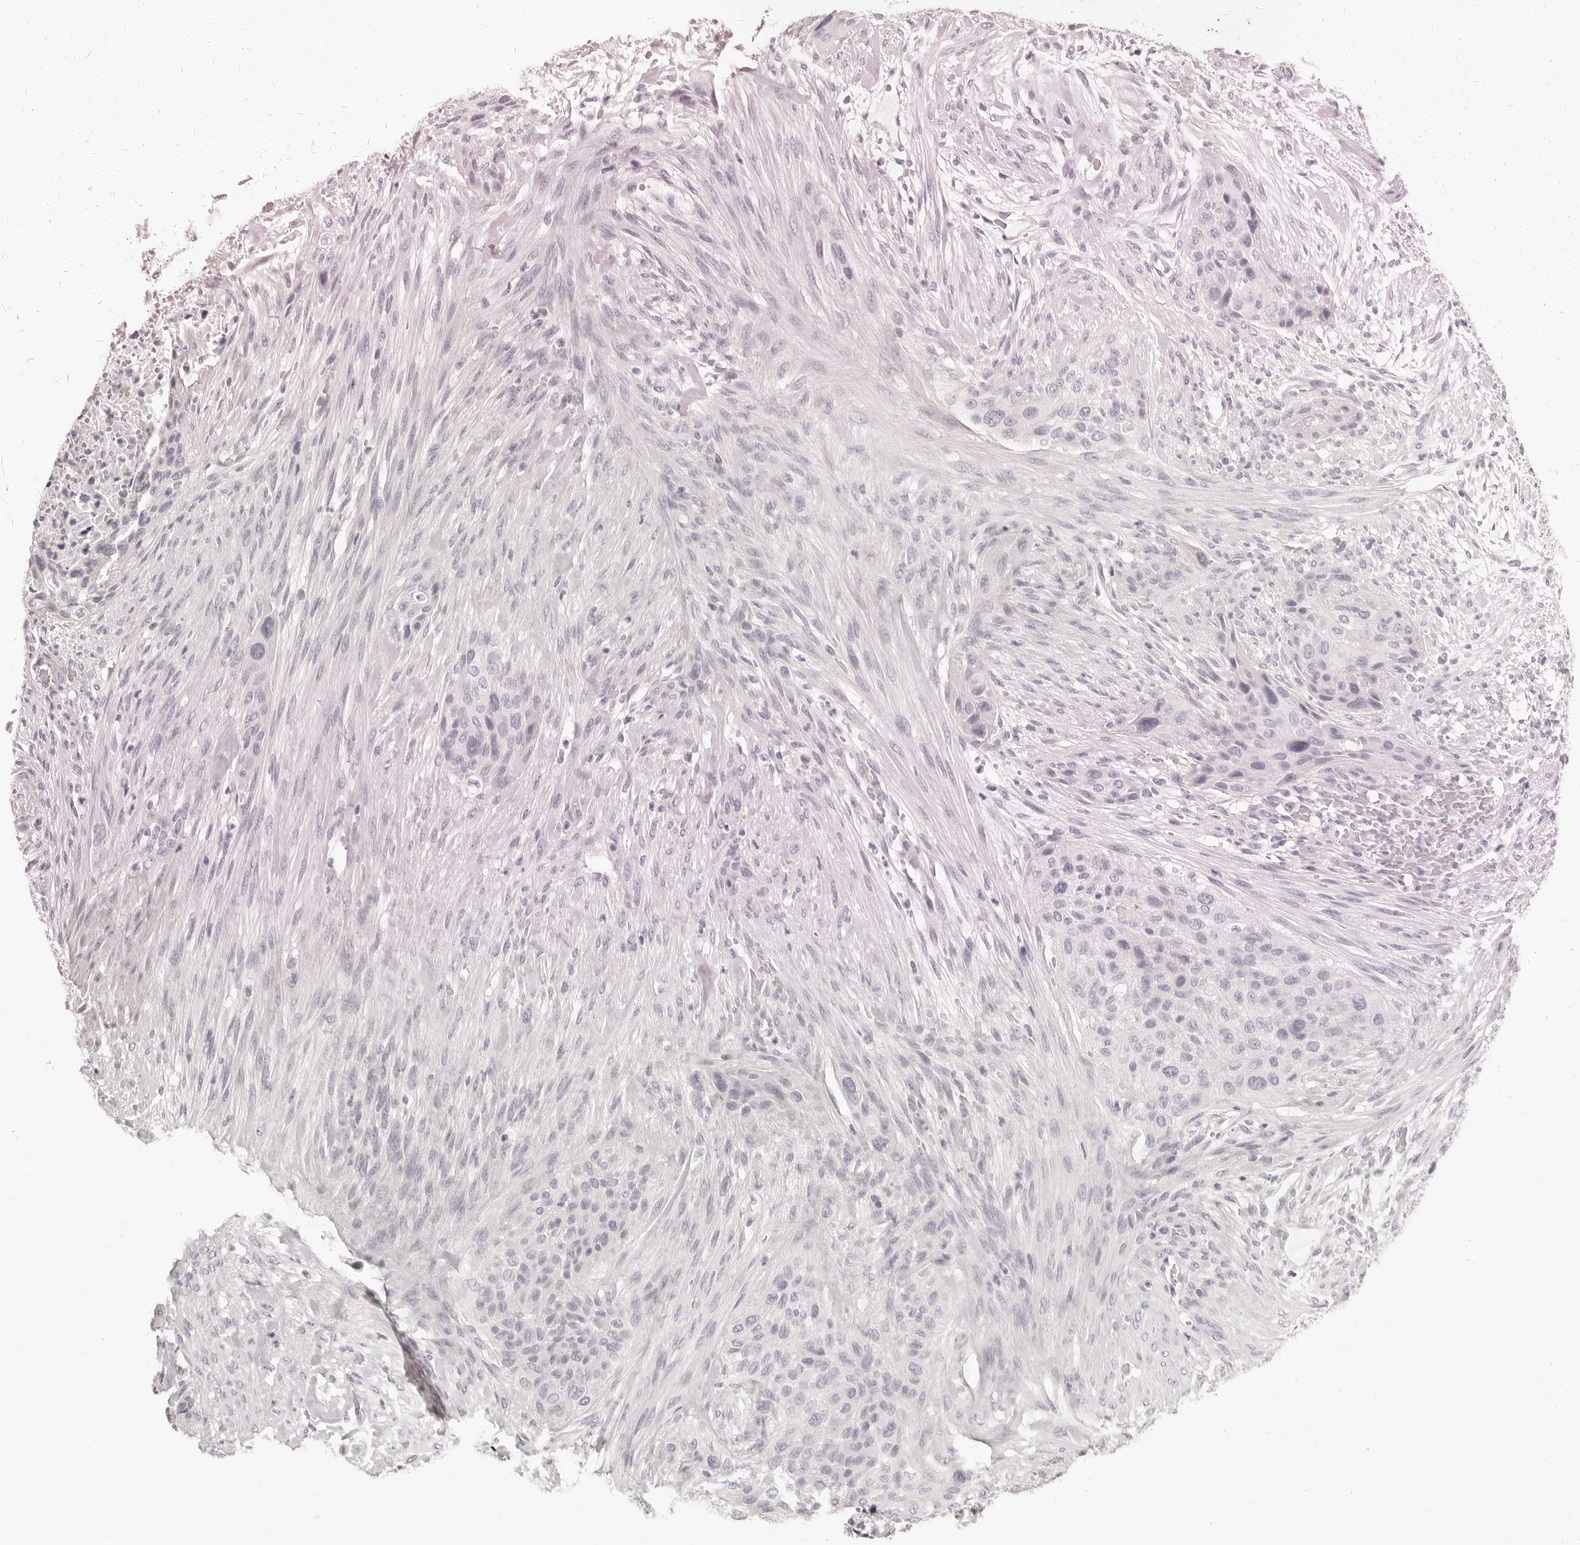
{"staining": {"intensity": "negative", "quantity": "none", "location": "none"}, "tissue": "urothelial cancer", "cell_type": "Tumor cells", "image_type": "cancer", "snomed": [{"axis": "morphology", "description": "Urothelial carcinoma, High grade"}, {"axis": "topography", "description": "Urinary bladder"}], "caption": "Immunohistochemistry image of neoplastic tissue: urothelial cancer stained with DAB reveals no significant protein staining in tumor cells.", "gene": "FABP1", "patient": {"sex": "male", "age": 35}}